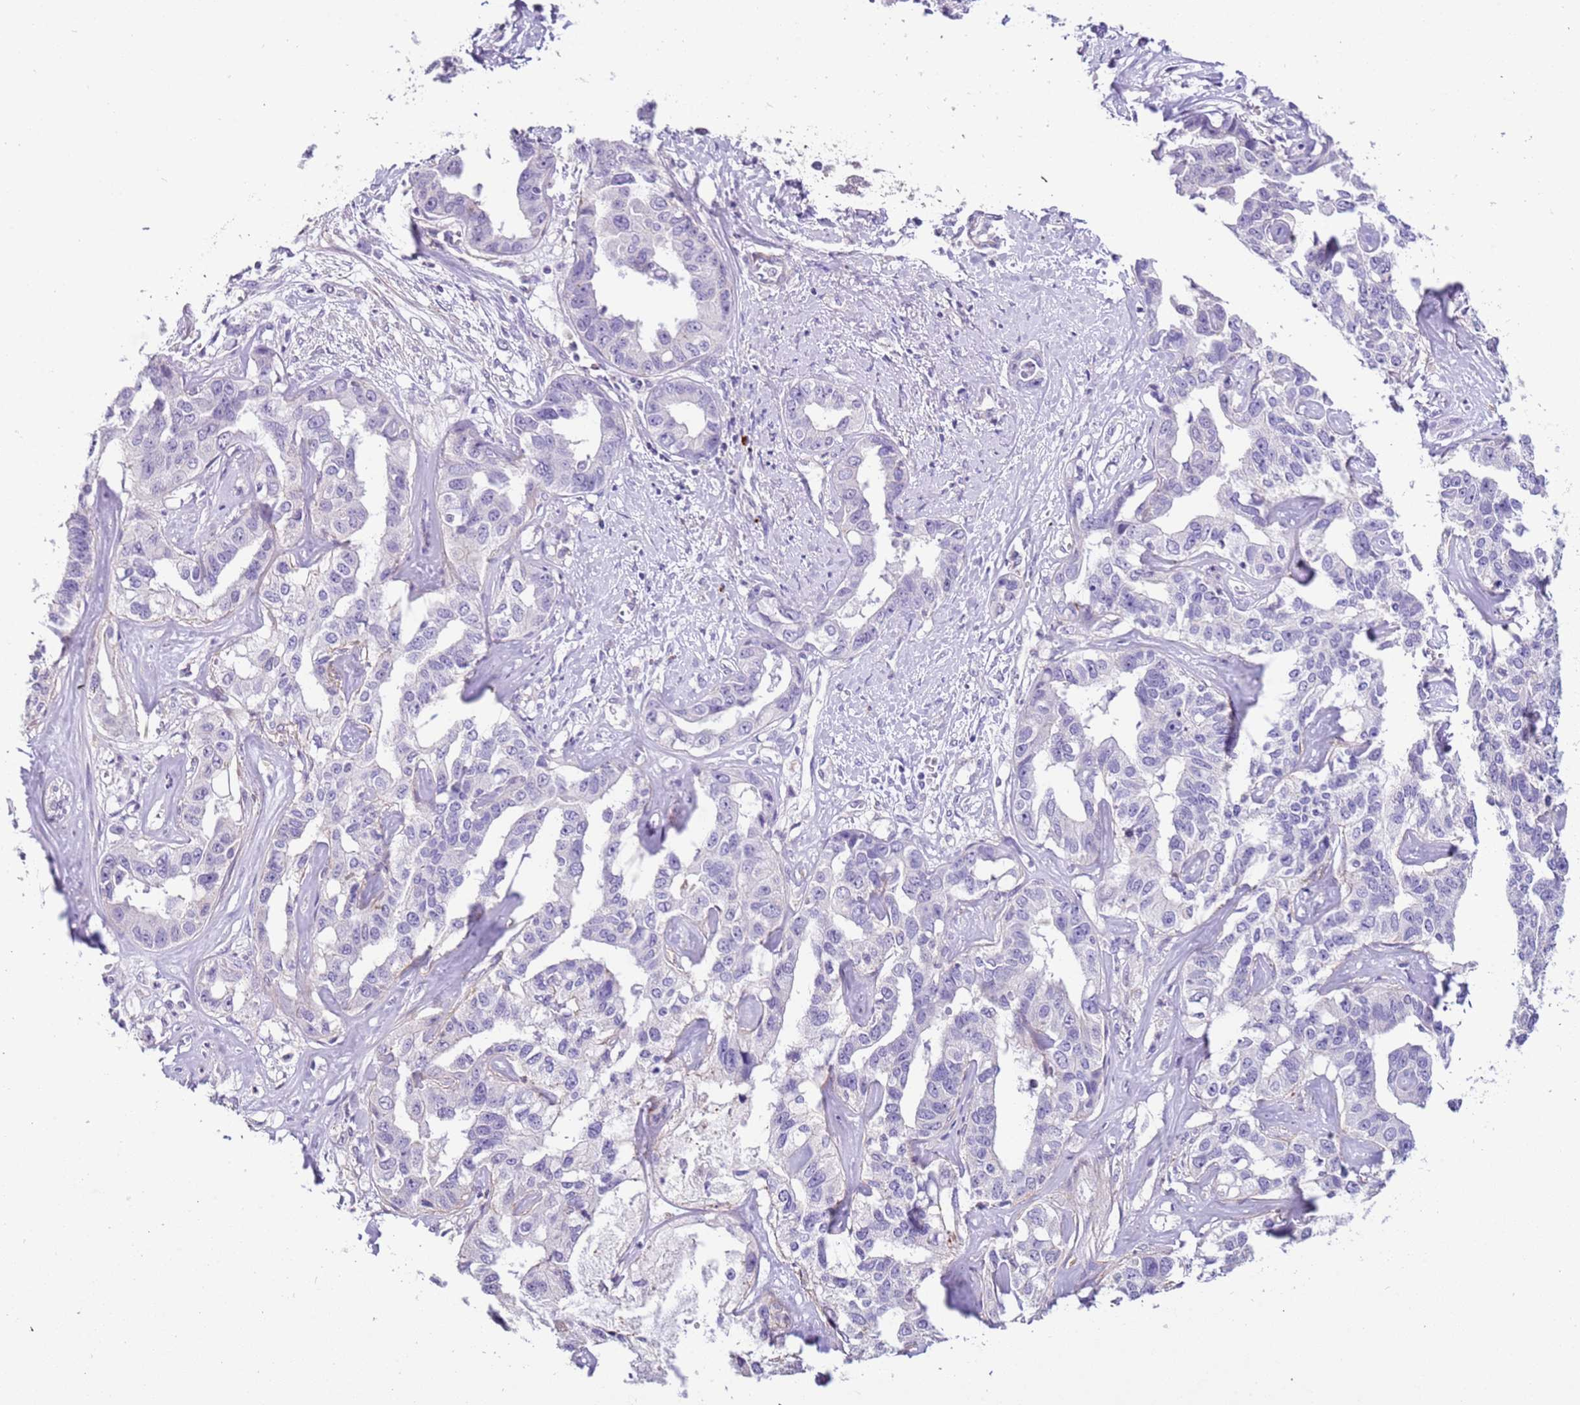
{"staining": {"intensity": "negative", "quantity": "none", "location": "none"}, "tissue": "liver cancer", "cell_type": "Tumor cells", "image_type": "cancer", "snomed": [{"axis": "morphology", "description": "Cholangiocarcinoma"}, {"axis": "topography", "description": "Liver"}], "caption": "This is an immunohistochemistry (IHC) histopathology image of human liver cancer. There is no positivity in tumor cells.", "gene": "PCGF2", "patient": {"sex": "male", "age": 59}}